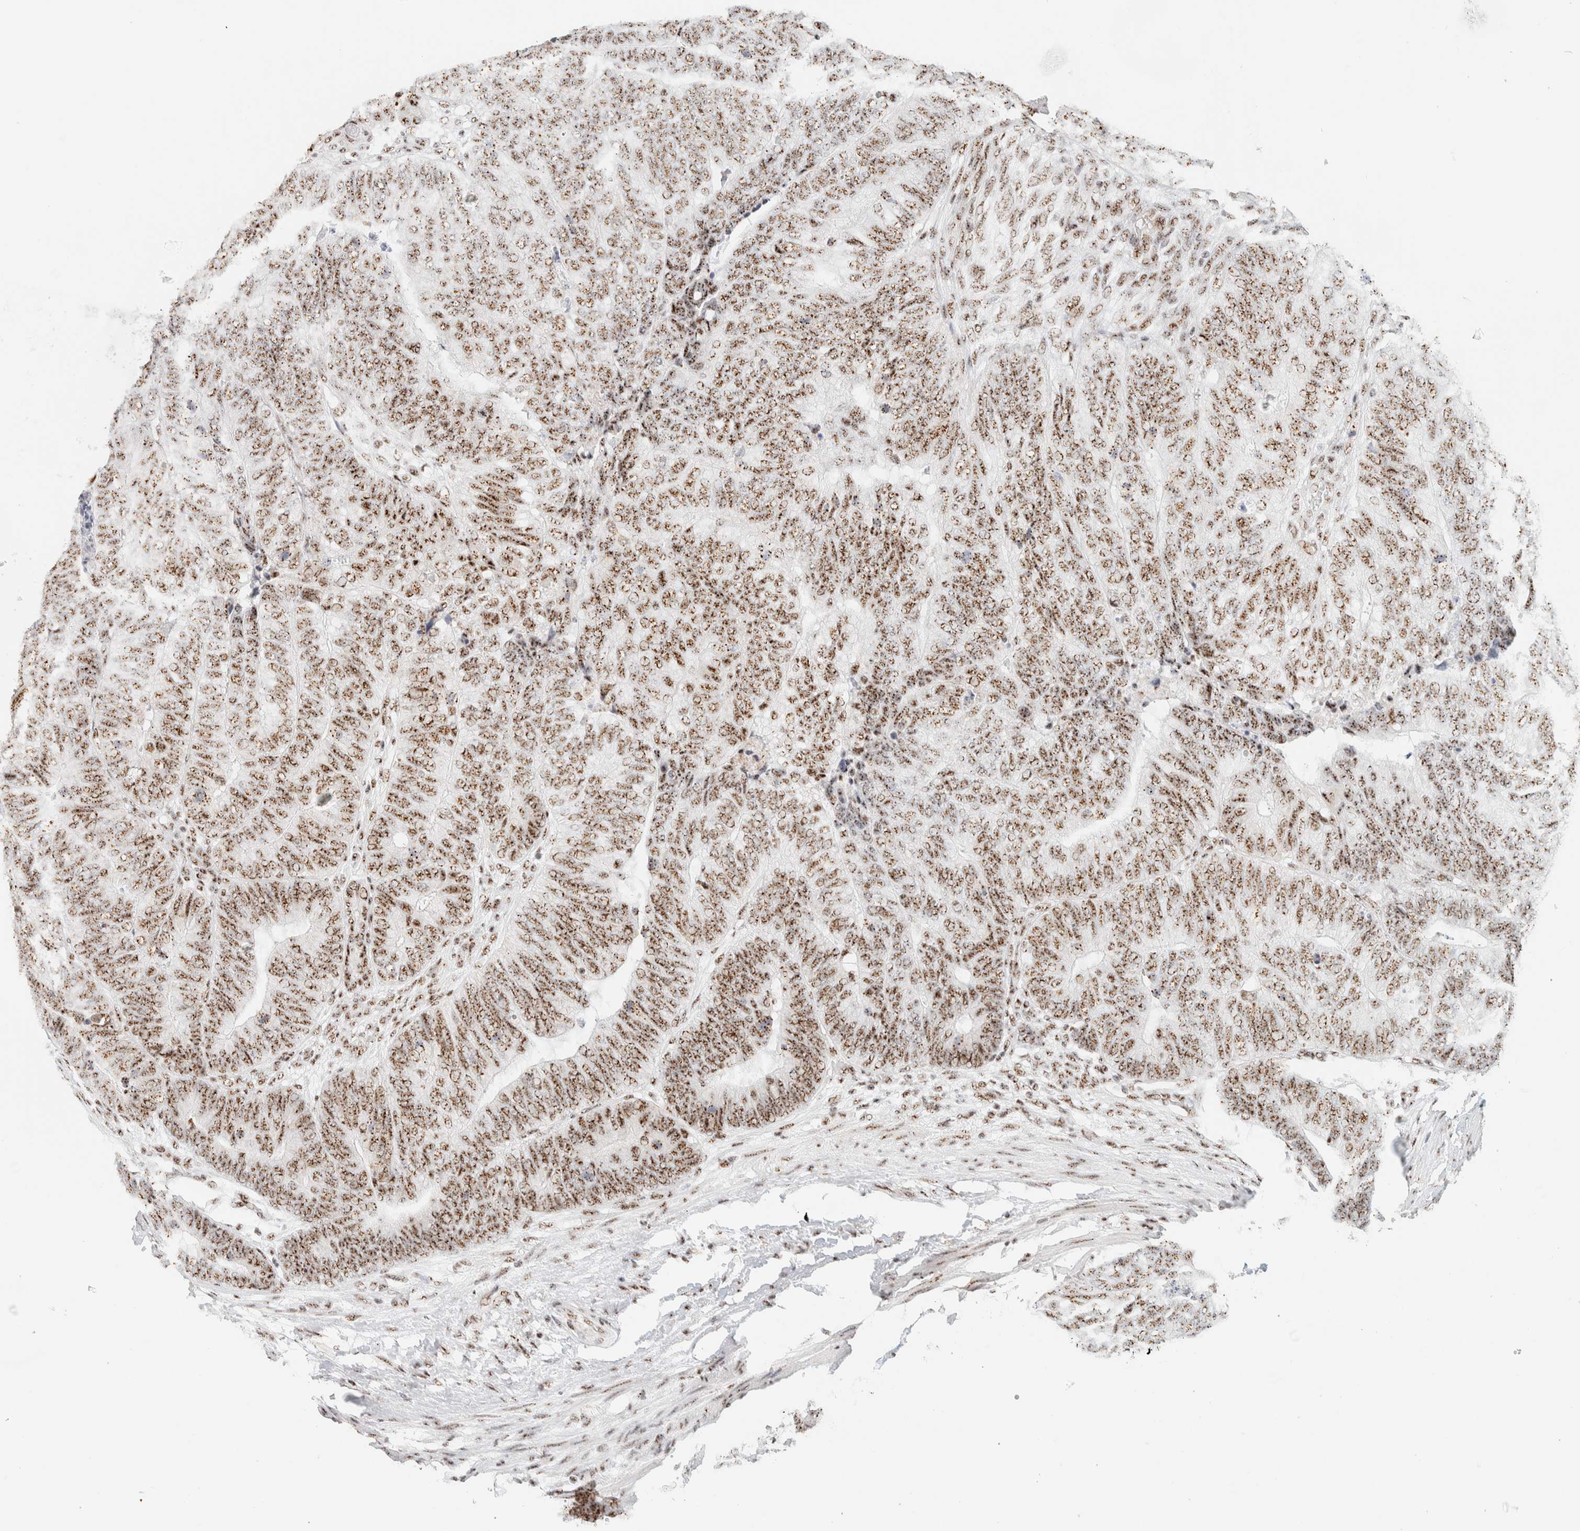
{"staining": {"intensity": "moderate", "quantity": ">75%", "location": "nuclear"}, "tissue": "colorectal cancer", "cell_type": "Tumor cells", "image_type": "cancer", "snomed": [{"axis": "morphology", "description": "Adenocarcinoma, NOS"}, {"axis": "topography", "description": "Colon"}], "caption": "Protein expression analysis of adenocarcinoma (colorectal) reveals moderate nuclear positivity in approximately >75% of tumor cells.", "gene": "SON", "patient": {"sex": "female", "age": 67}}